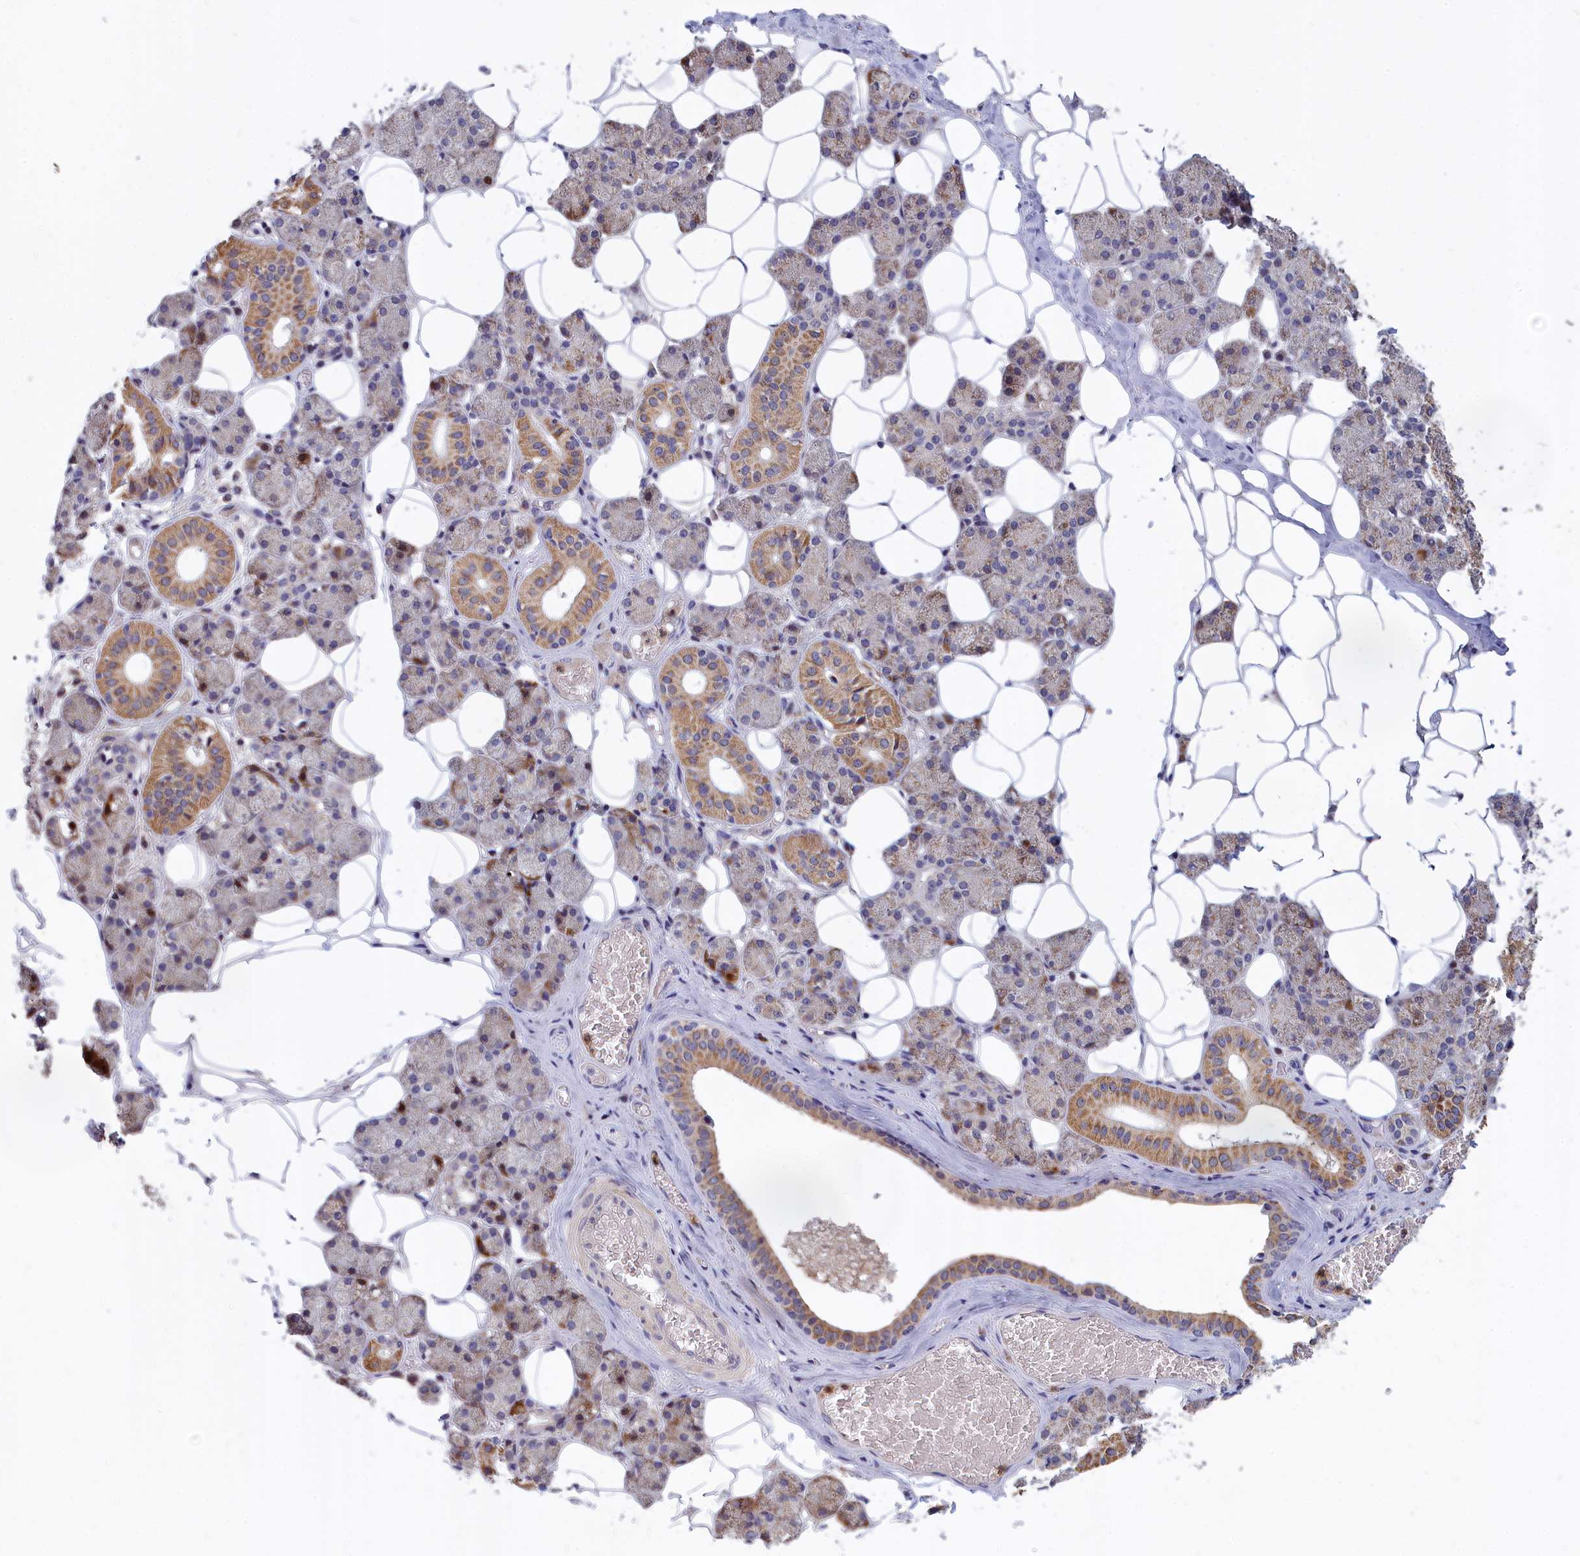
{"staining": {"intensity": "moderate", "quantity": "<25%", "location": "cytoplasmic/membranous"}, "tissue": "salivary gland", "cell_type": "Glandular cells", "image_type": "normal", "snomed": [{"axis": "morphology", "description": "Normal tissue, NOS"}, {"axis": "topography", "description": "Salivary gland"}], "caption": "Immunohistochemical staining of normal salivary gland displays <25% levels of moderate cytoplasmic/membranous protein staining in about <25% of glandular cells.", "gene": "EPB41L4B", "patient": {"sex": "female", "age": 33}}